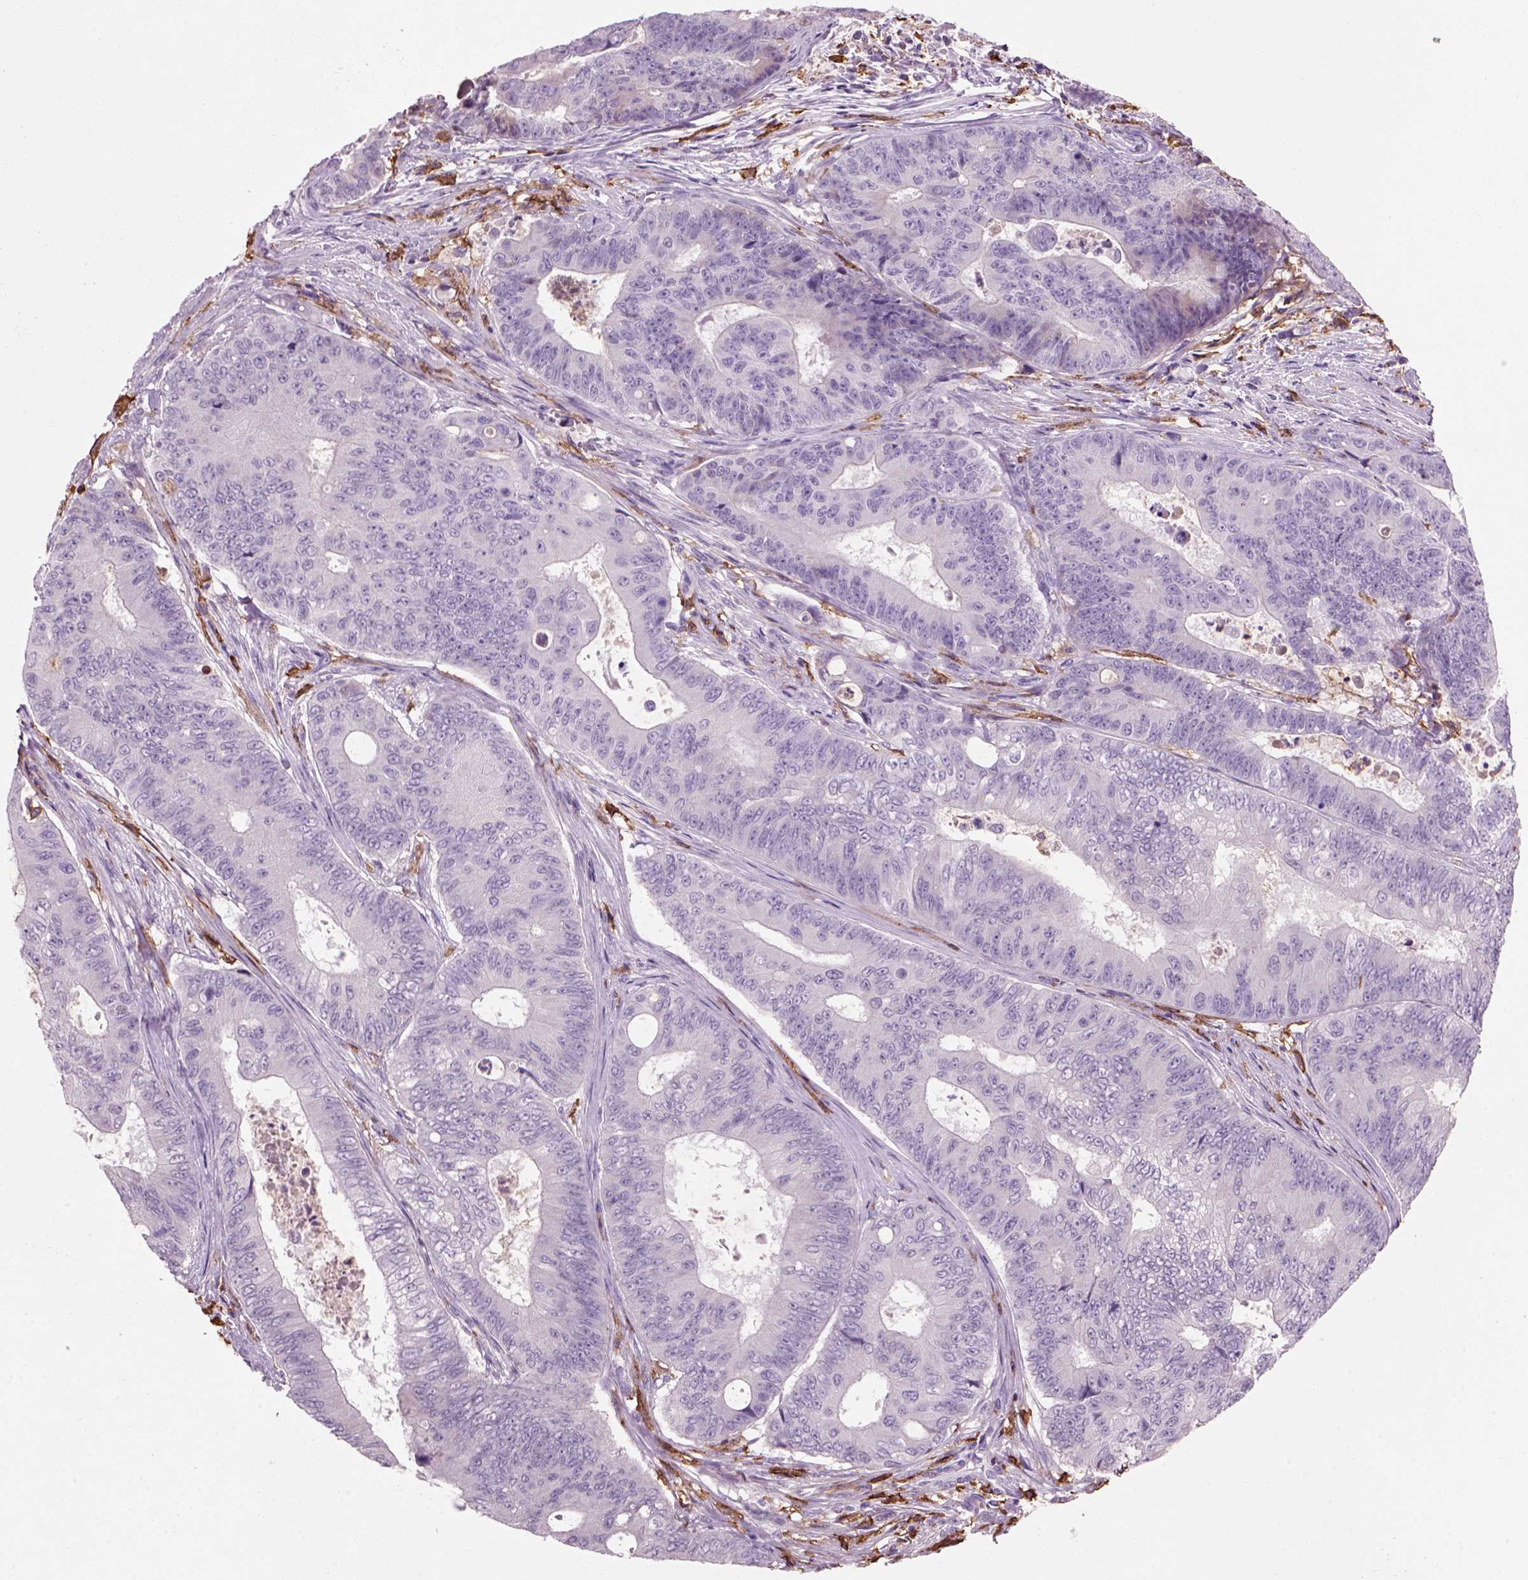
{"staining": {"intensity": "negative", "quantity": "none", "location": "none"}, "tissue": "colorectal cancer", "cell_type": "Tumor cells", "image_type": "cancer", "snomed": [{"axis": "morphology", "description": "Adenocarcinoma, NOS"}, {"axis": "topography", "description": "Colon"}], "caption": "Tumor cells show no significant protein staining in colorectal cancer.", "gene": "CD14", "patient": {"sex": "female", "age": 48}}